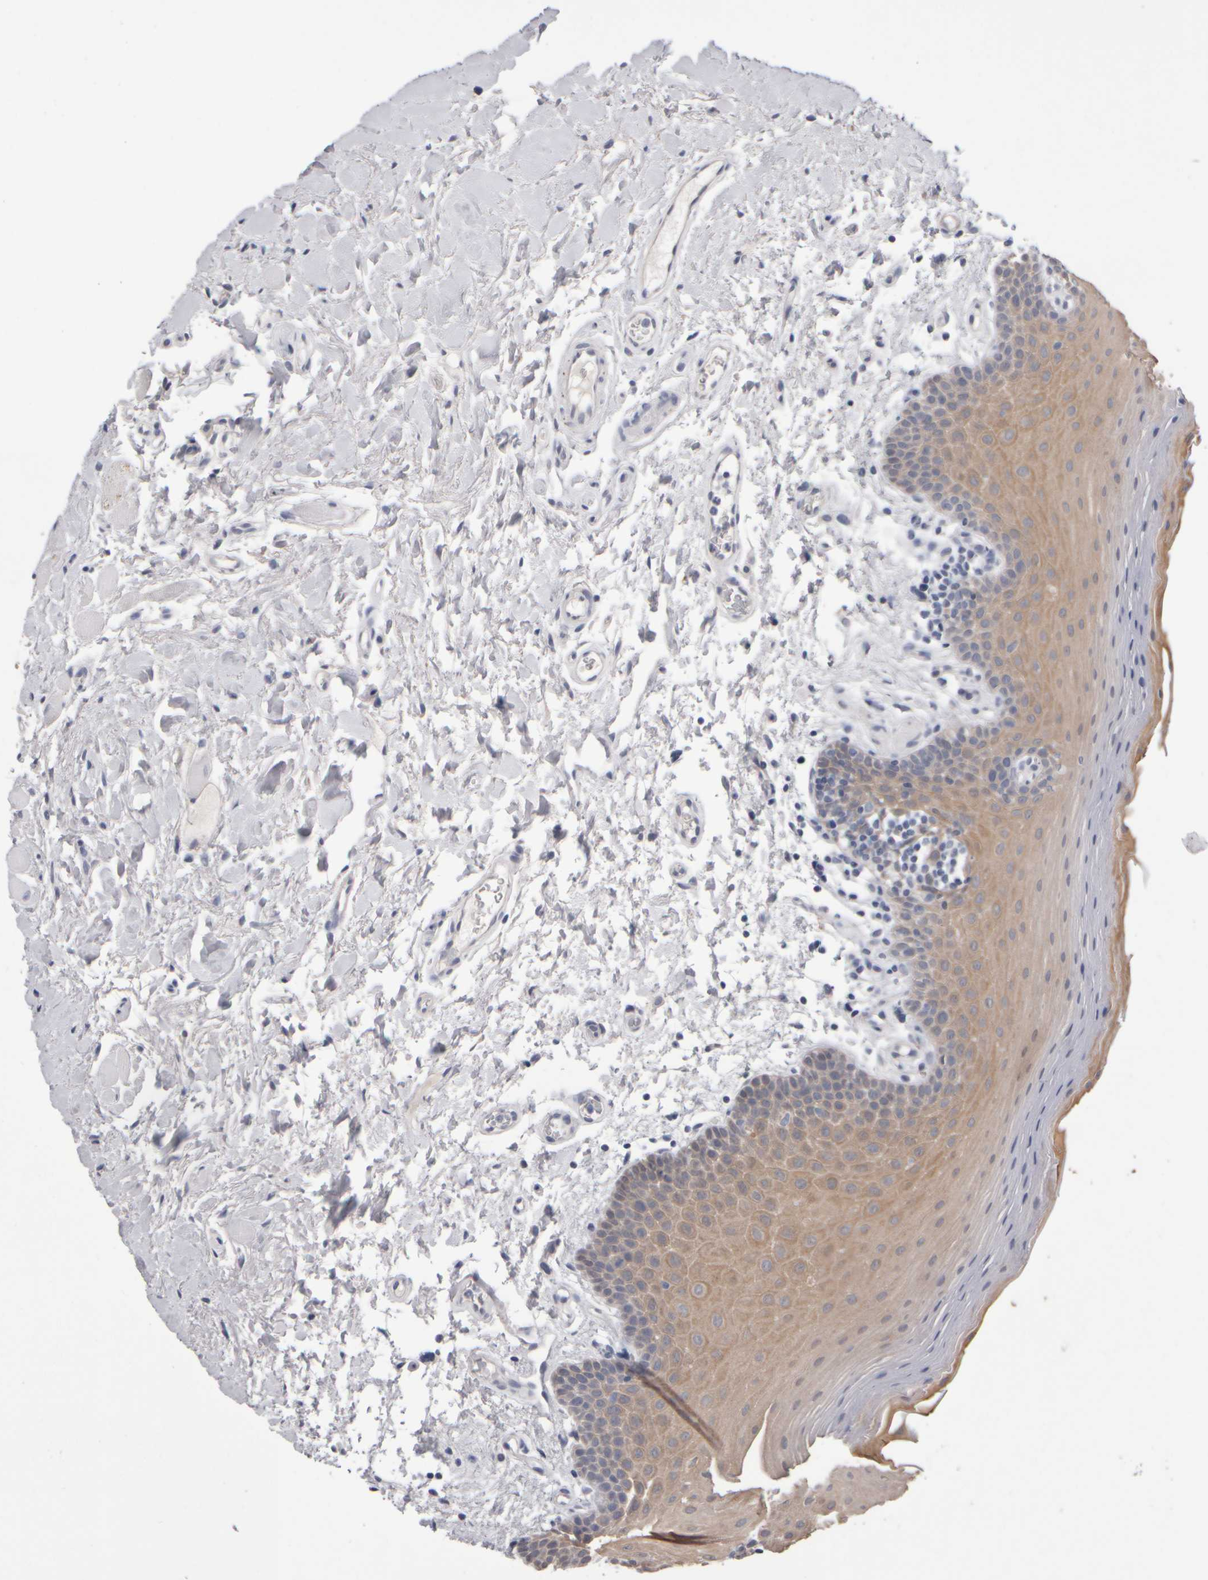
{"staining": {"intensity": "moderate", "quantity": ">75%", "location": "cytoplasmic/membranous"}, "tissue": "oral mucosa", "cell_type": "Squamous epithelial cells", "image_type": "normal", "snomed": [{"axis": "morphology", "description": "Normal tissue, NOS"}, {"axis": "topography", "description": "Oral tissue"}], "caption": "Immunohistochemical staining of normal human oral mucosa demonstrates medium levels of moderate cytoplasmic/membranous staining in approximately >75% of squamous epithelial cells.", "gene": "EPHX2", "patient": {"sex": "male", "age": 62}}